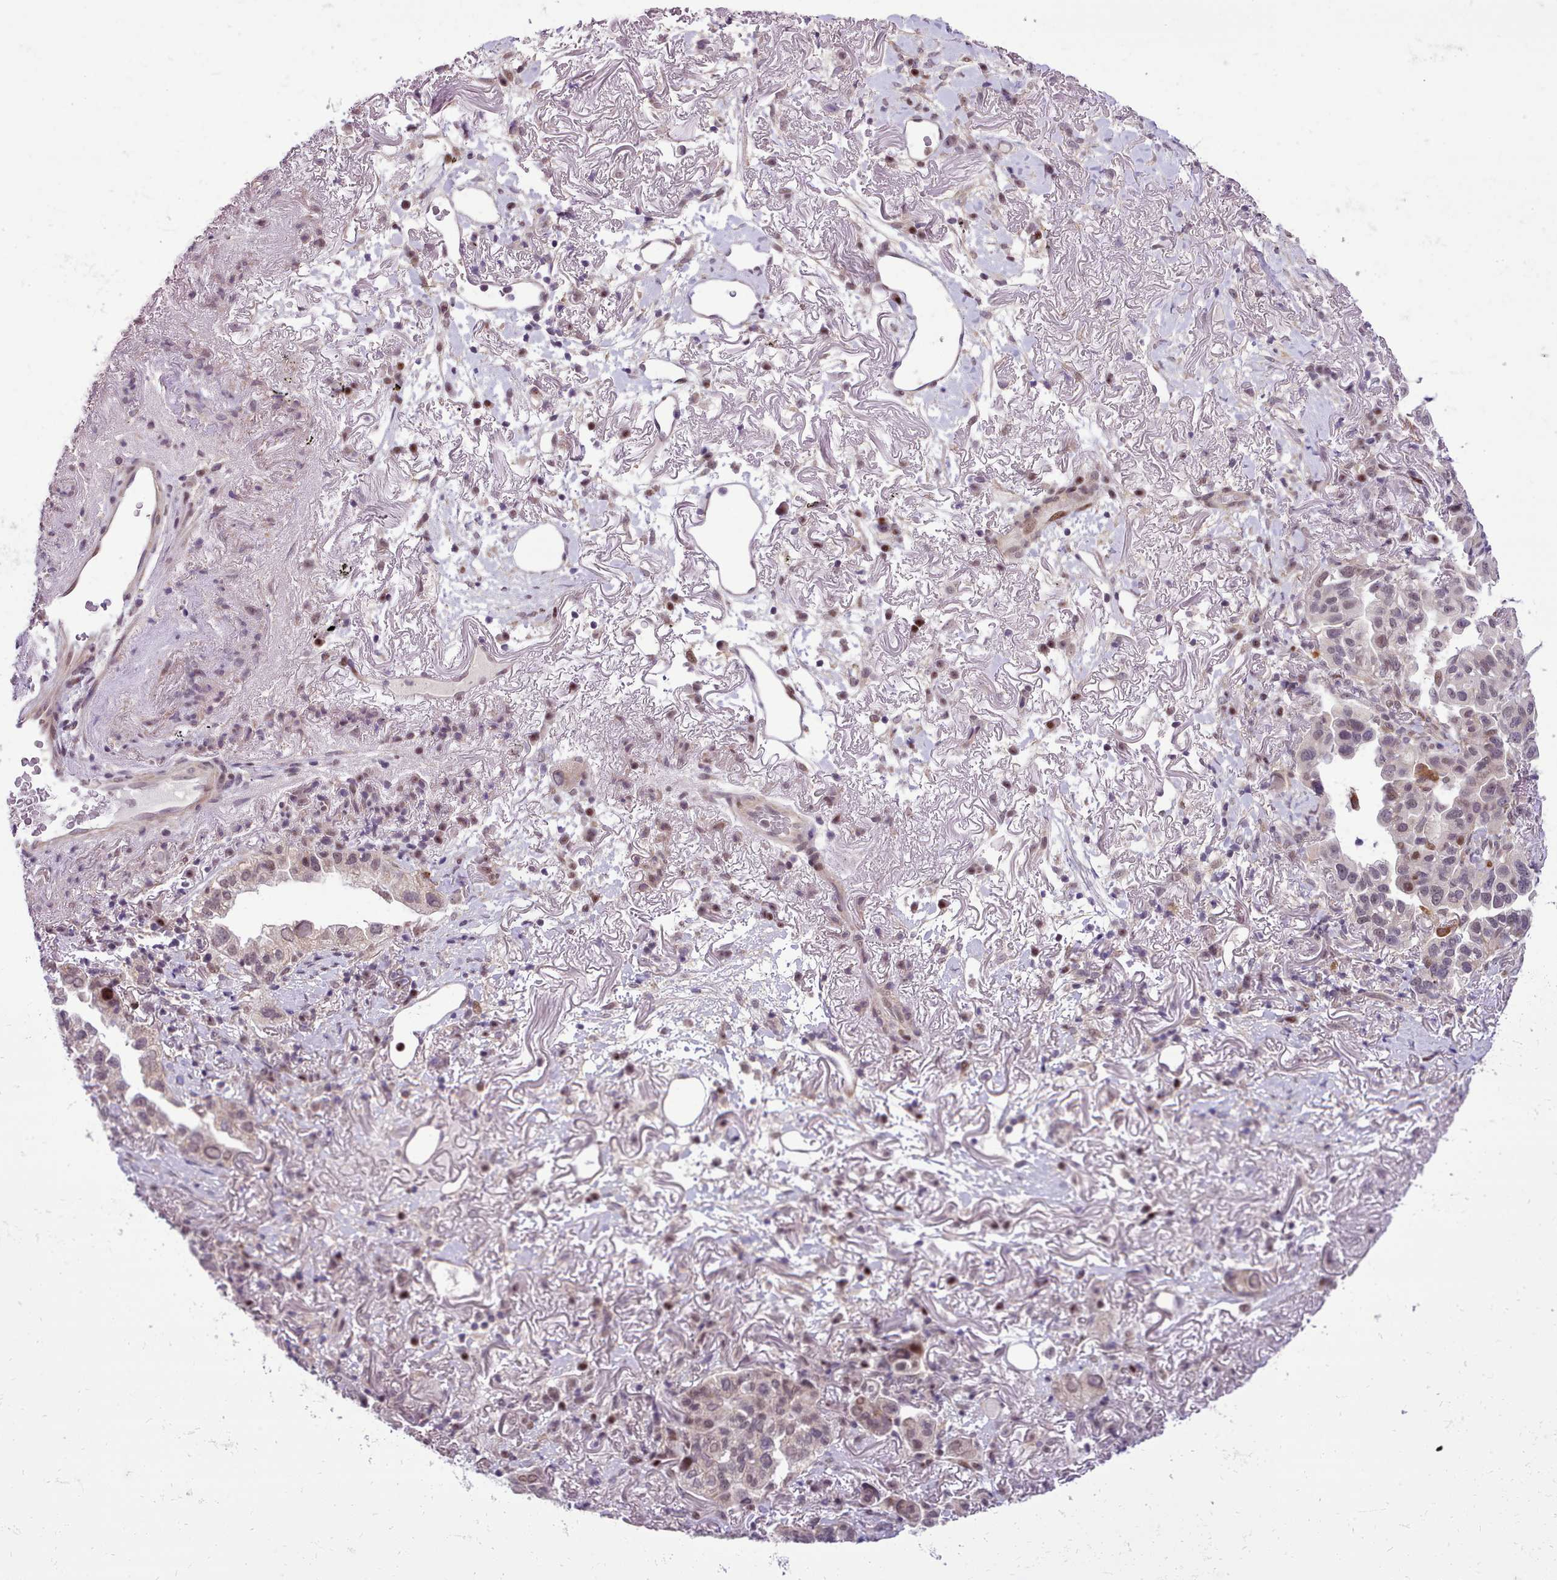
{"staining": {"intensity": "moderate", "quantity": "25%-75%", "location": "cytoplasmic/membranous,nuclear"}, "tissue": "lung cancer", "cell_type": "Tumor cells", "image_type": "cancer", "snomed": [{"axis": "morphology", "description": "Adenocarcinoma, NOS"}, {"axis": "topography", "description": "Lung"}], "caption": "There is medium levels of moderate cytoplasmic/membranous and nuclear positivity in tumor cells of lung cancer (adenocarcinoma), as demonstrated by immunohistochemical staining (brown color).", "gene": "HOXB7", "patient": {"sex": "female", "age": 69}}